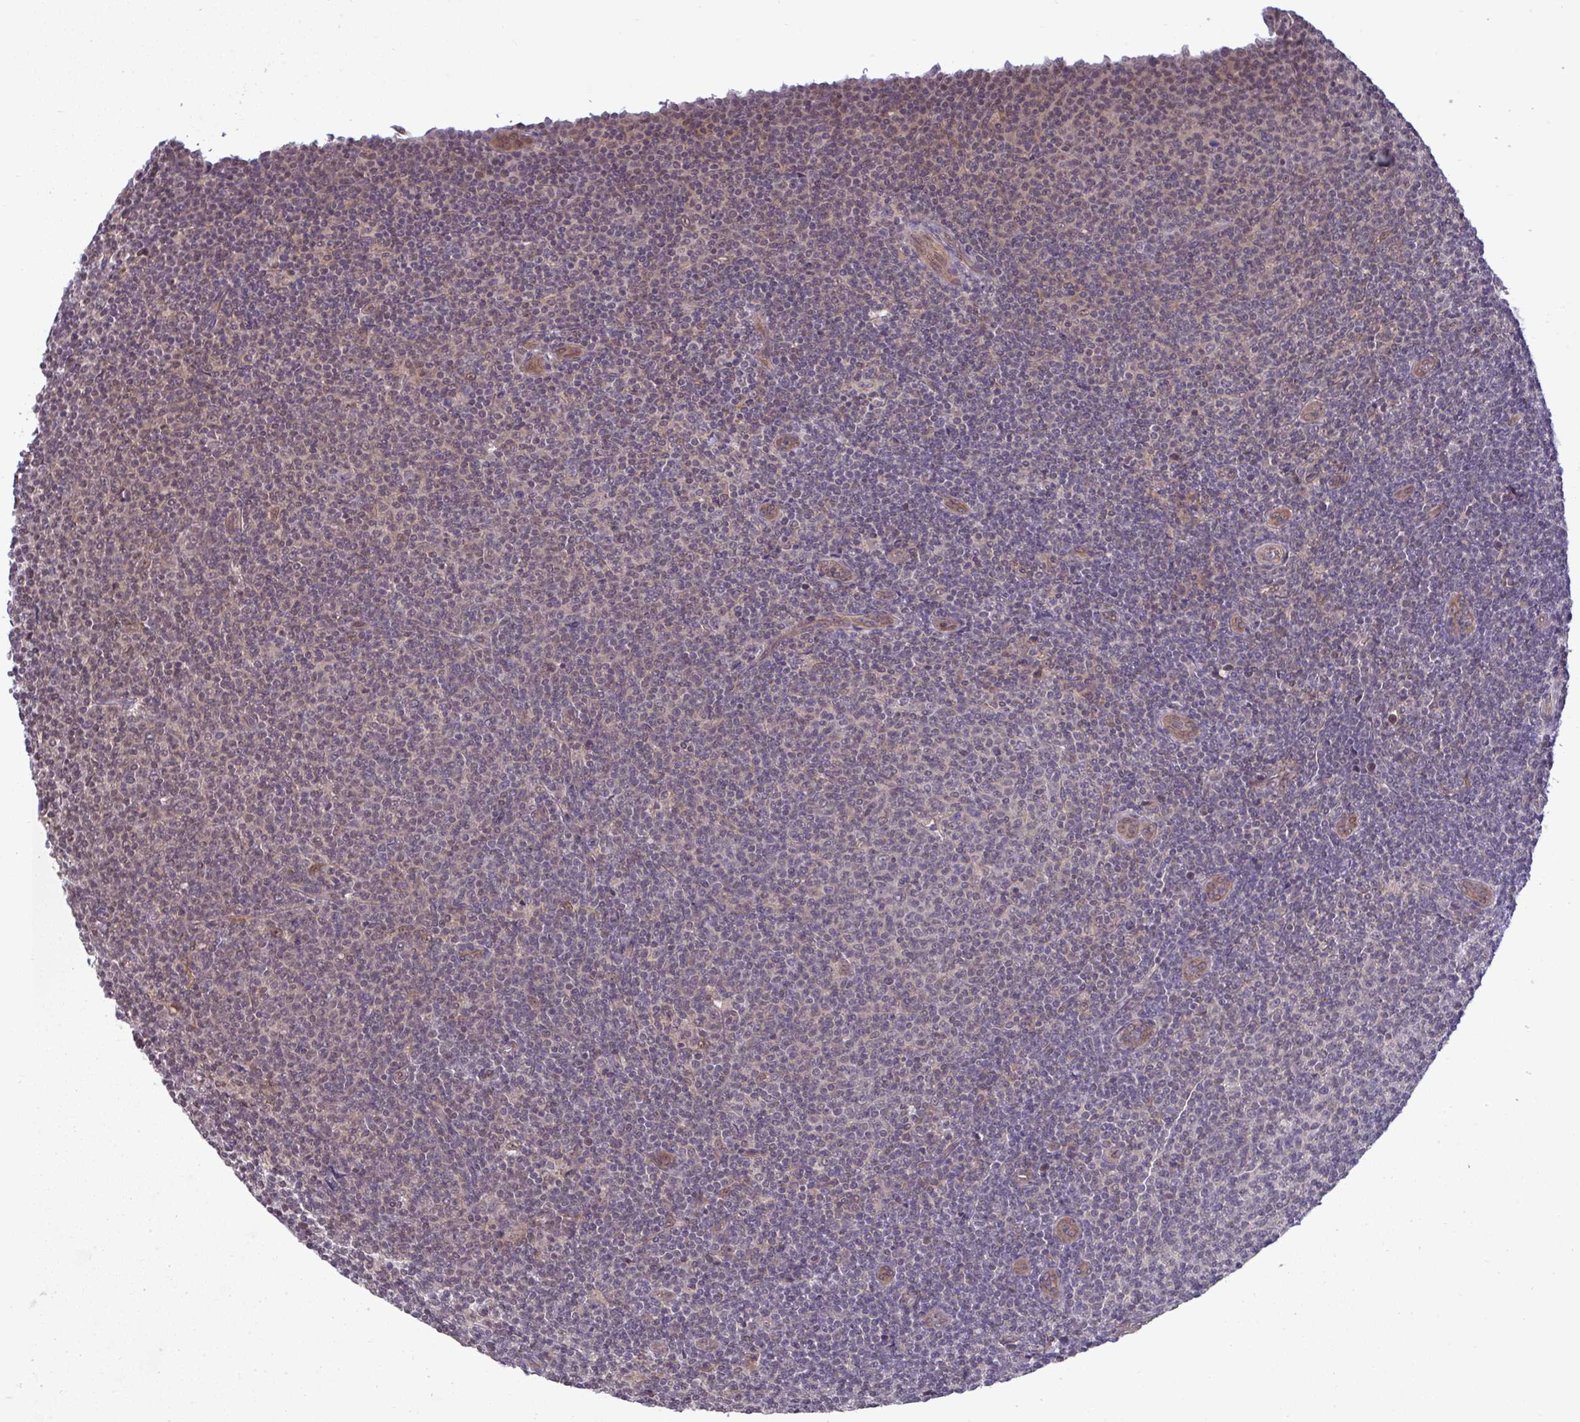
{"staining": {"intensity": "weak", "quantity": "<25%", "location": "nuclear"}, "tissue": "lymphoma", "cell_type": "Tumor cells", "image_type": "cancer", "snomed": [{"axis": "morphology", "description": "Malignant lymphoma, non-Hodgkin's type, Low grade"}, {"axis": "topography", "description": "Lymph node"}], "caption": "Immunohistochemistry (IHC) histopathology image of human lymphoma stained for a protein (brown), which shows no expression in tumor cells.", "gene": "C9orf64", "patient": {"sex": "male", "age": 66}}